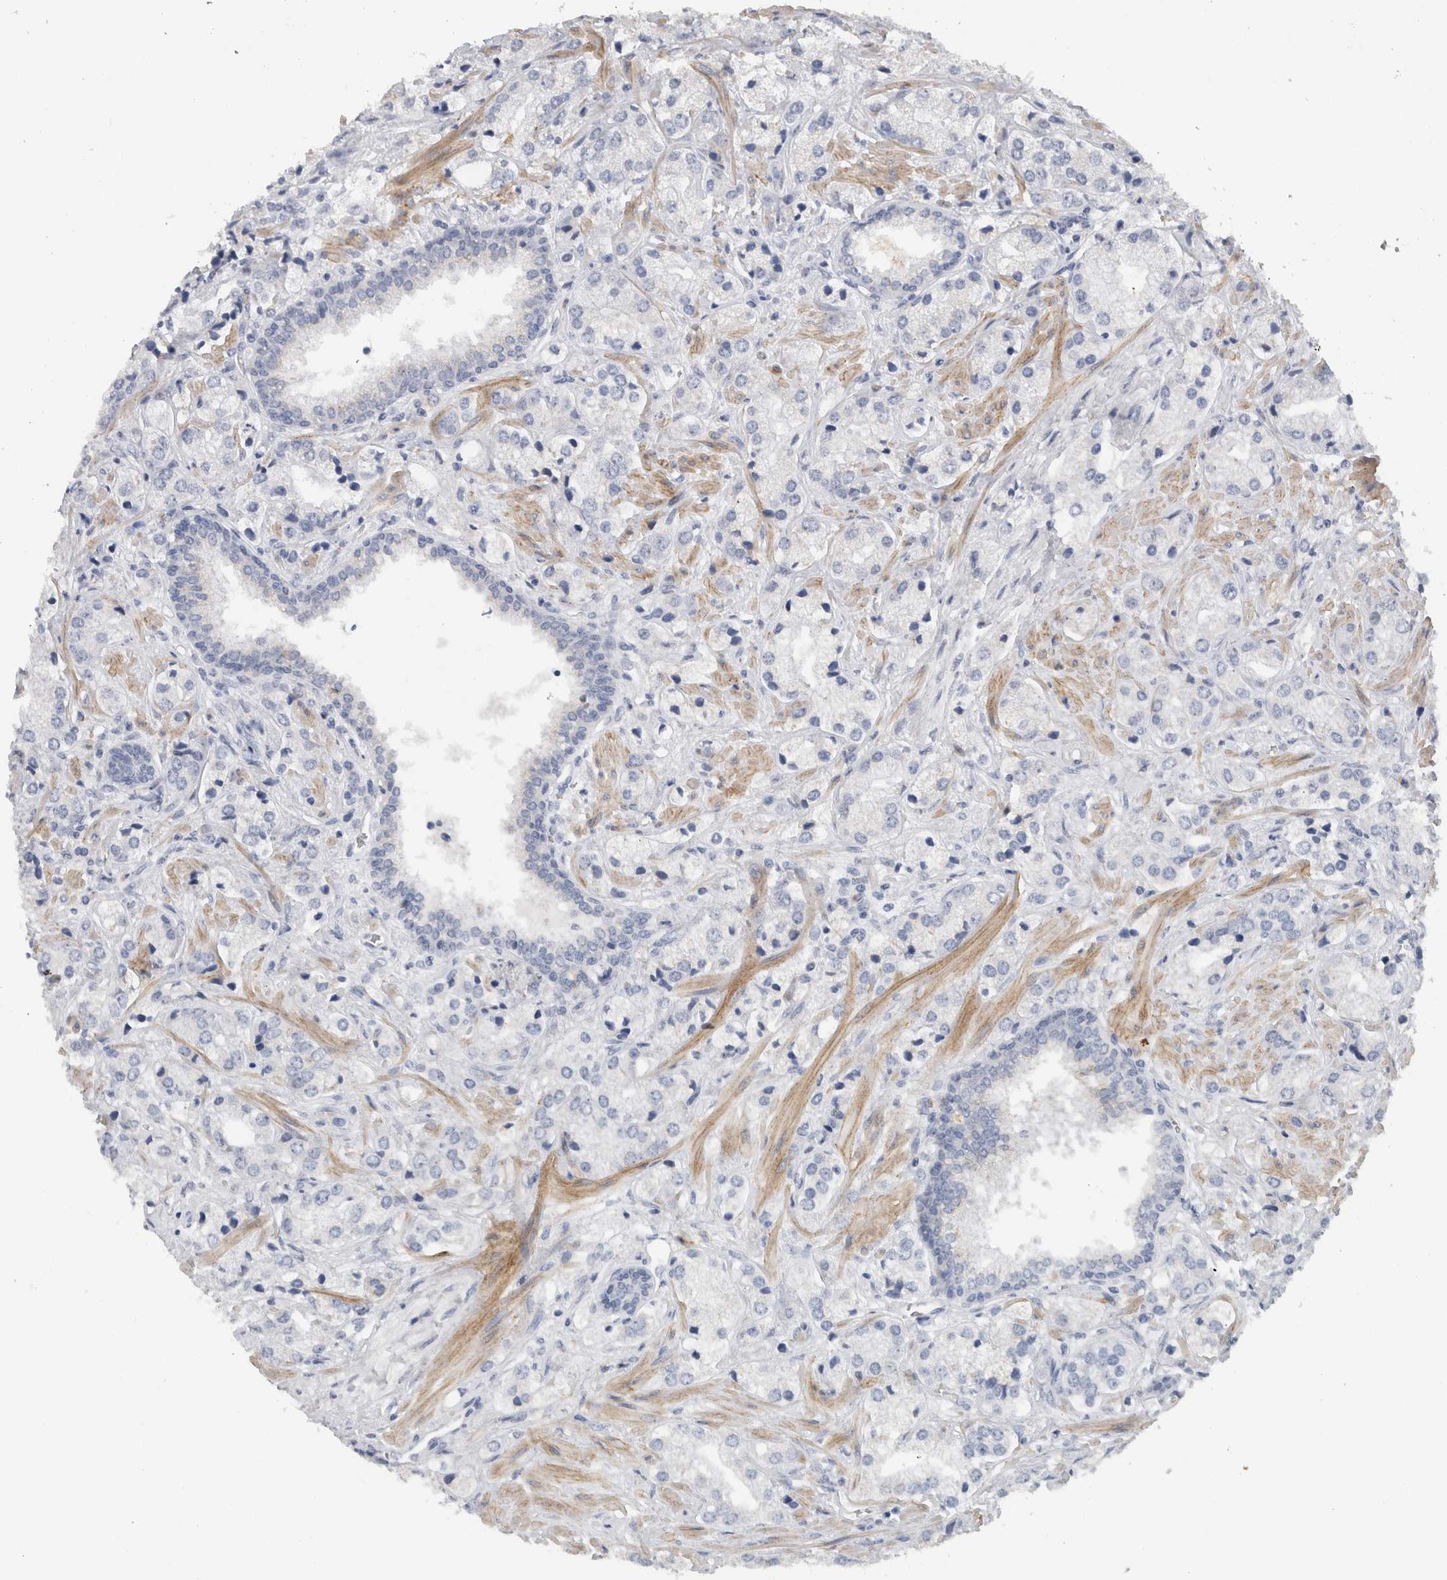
{"staining": {"intensity": "negative", "quantity": "none", "location": "none"}, "tissue": "prostate cancer", "cell_type": "Tumor cells", "image_type": "cancer", "snomed": [{"axis": "morphology", "description": "Adenocarcinoma, High grade"}, {"axis": "topography", "description": "Prostate"}], "caption": "Tumor cells show no significant protein positivity in prostate high-grade adenocarcinoma.", "gene": "MGAT1", "patient": {"sex": "male", "age": 66}}